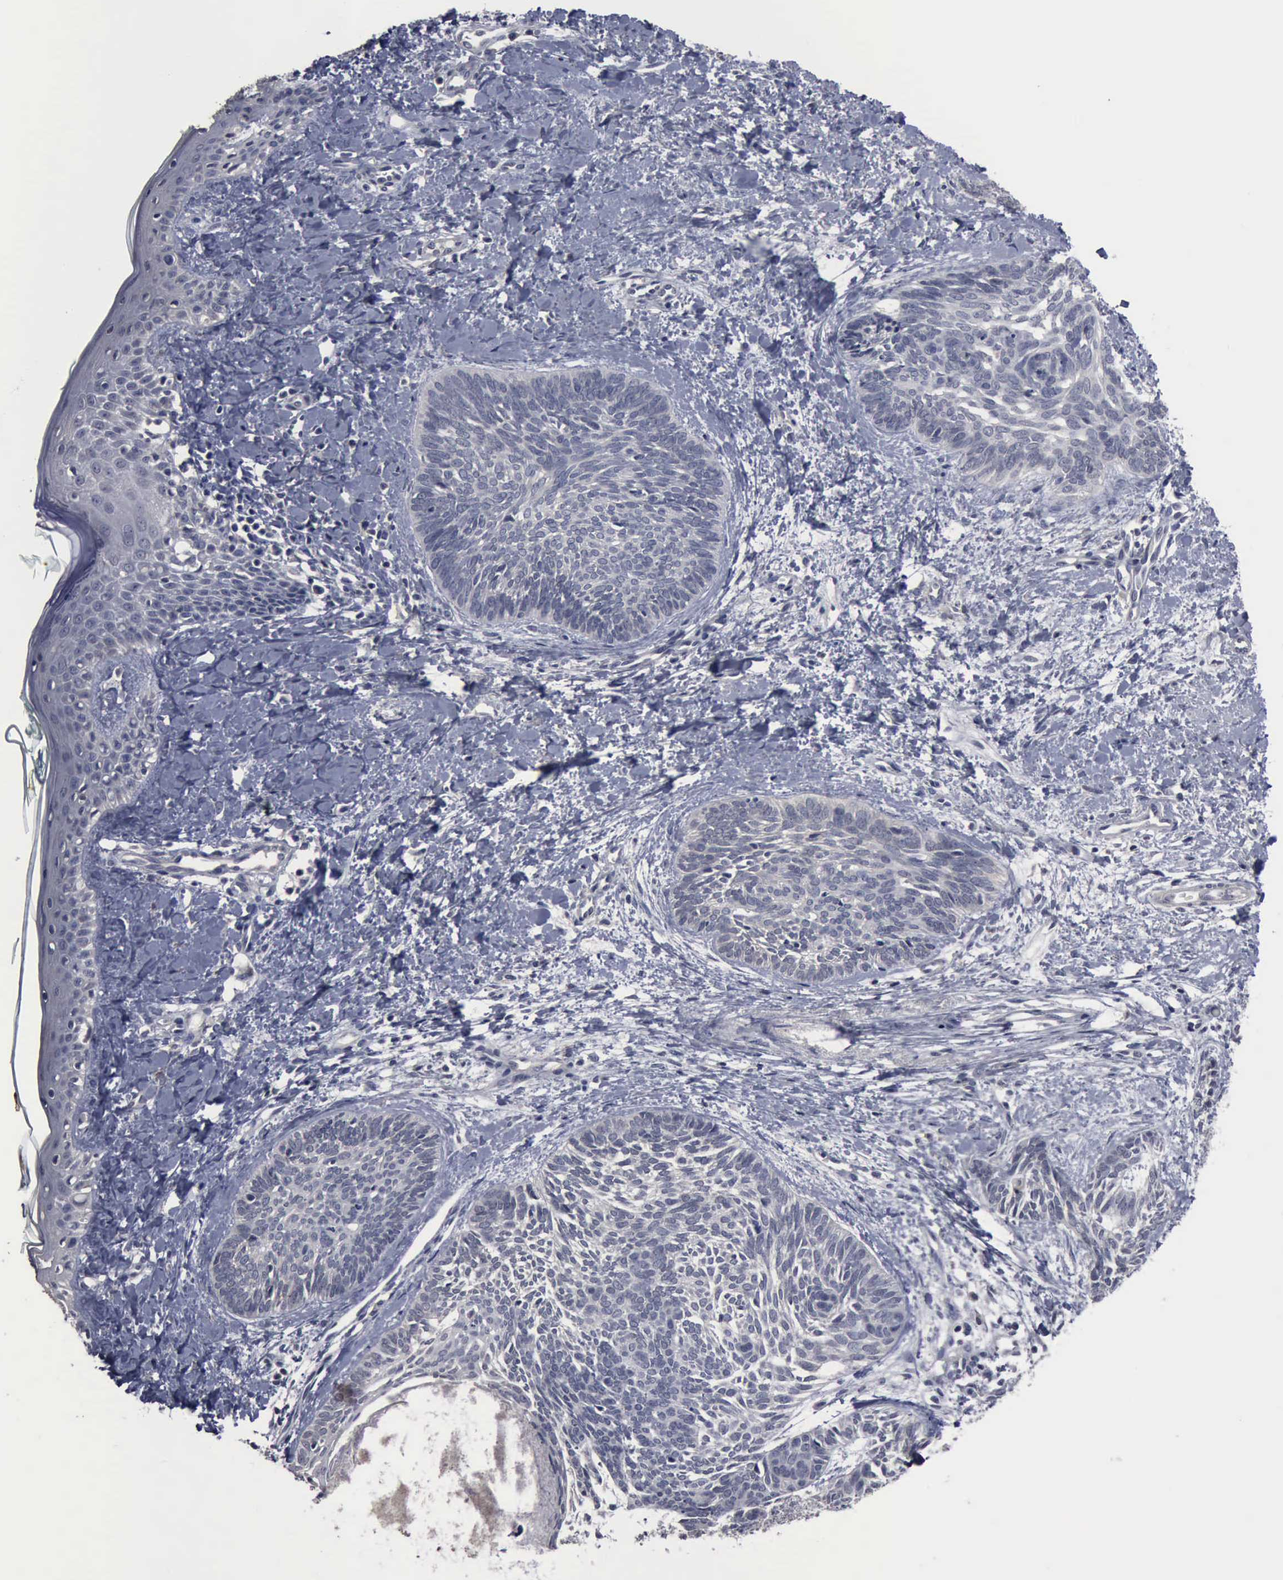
{"staining": {"intensity": "negative", "quantity": "none", "location": "none"}, "tissue": "skin cancer", "cell_type": "Tumor cells", "image_type": "cancer", "snomed": [{"axis": "morphology", "description": "Basal cell carcinoma"}, {"axis": "topography", "description": "Skin"}], "caption": "This is a image of IHC staining of skin cancer, which shows no expression in tumor cells.", "gene": "MYO18B", "patient": {"sex": "female", "age": 81}}